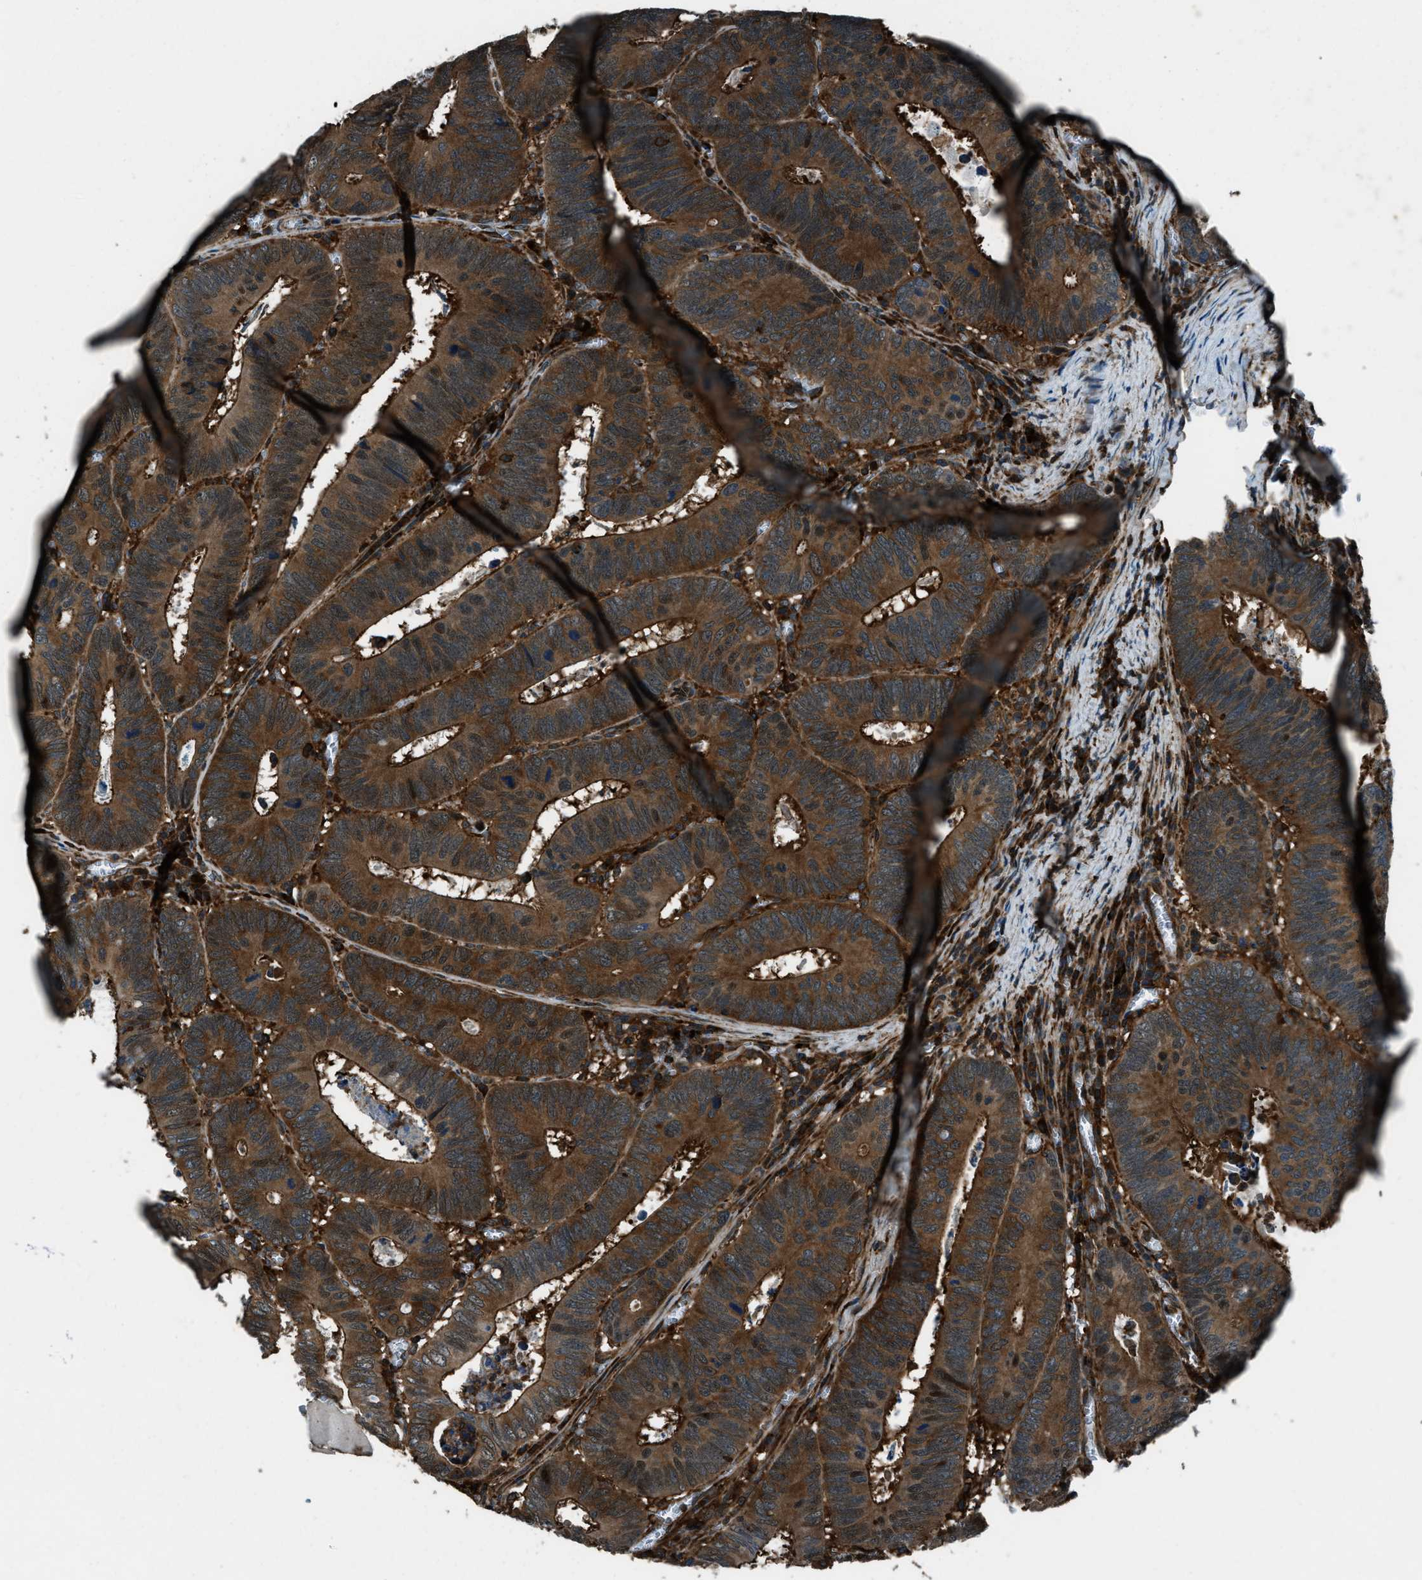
{"staining": {"intensity": "strong", "quantity": ">75%", "location": "cytoplasmic/membranous,nuclear"}, "tissue": "colorectal cancer", "cell_type": "Tumor cells", "image_type": "cancer", "snomed": [{"axis": "morphology", "description": "Inflammation, NOS"}, {"axis": "morphology", "description": "Adenocarcinoma, NOS"}, {"axis": "topography", "description": "Colon"}], "caption": "Immunohistochemistry (IHC) micrograph of neoplastic tissue: human colorectal adenocarcinoma stained using immunohistochemistry reveals high levels of strong protein expression localized specifically in the cytoplasmic/membranous and nuclear of tumor cells, appearing as a cytoplasmic/membranous and nuclear brown color.", "gene": "SNX30", "patient": {"sex": "male", "age": 72}}